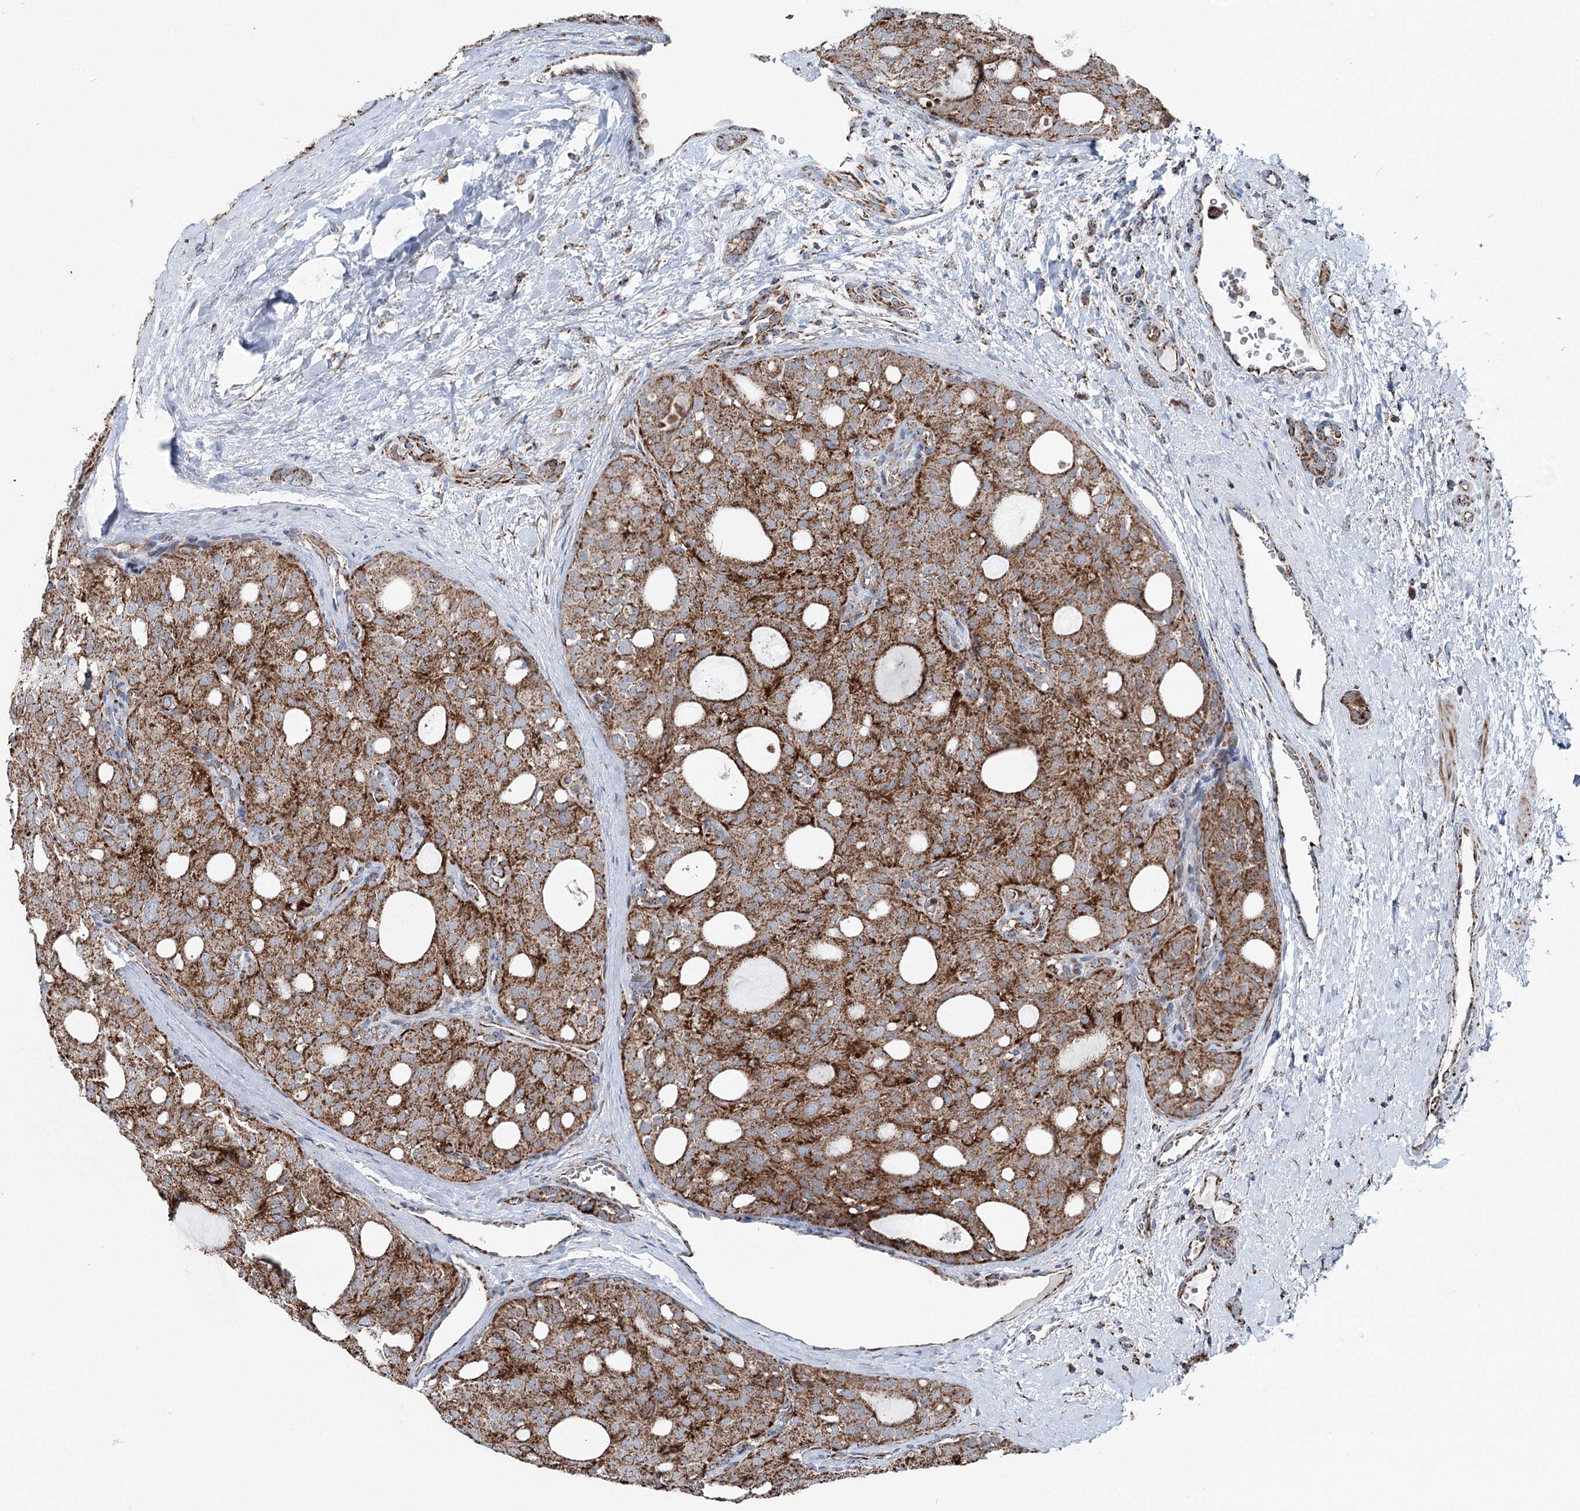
{"staining": {"intensity": "strong", "quantity": ">75%", "location": "cytoplasmic/membranous"}, "tissue": "thyroid cancer", "cell_type": "Tumor cells", "image_type": "cancer", "snomed": [{"axis": "morphology", "description": "Follicular adenoma carcinoma, NOS"}, {"axis": "topography", "description": "Thyroid gland"}], "caption": "The micrograph shows a brown stain indicating the presence of a protein in the cytoplasmic/membranous of tumor cells in thyroid cancer (follicular adenoma carcinoma).", "gene": "UCN3", "patient": {"sex": "male", "age": 75}}